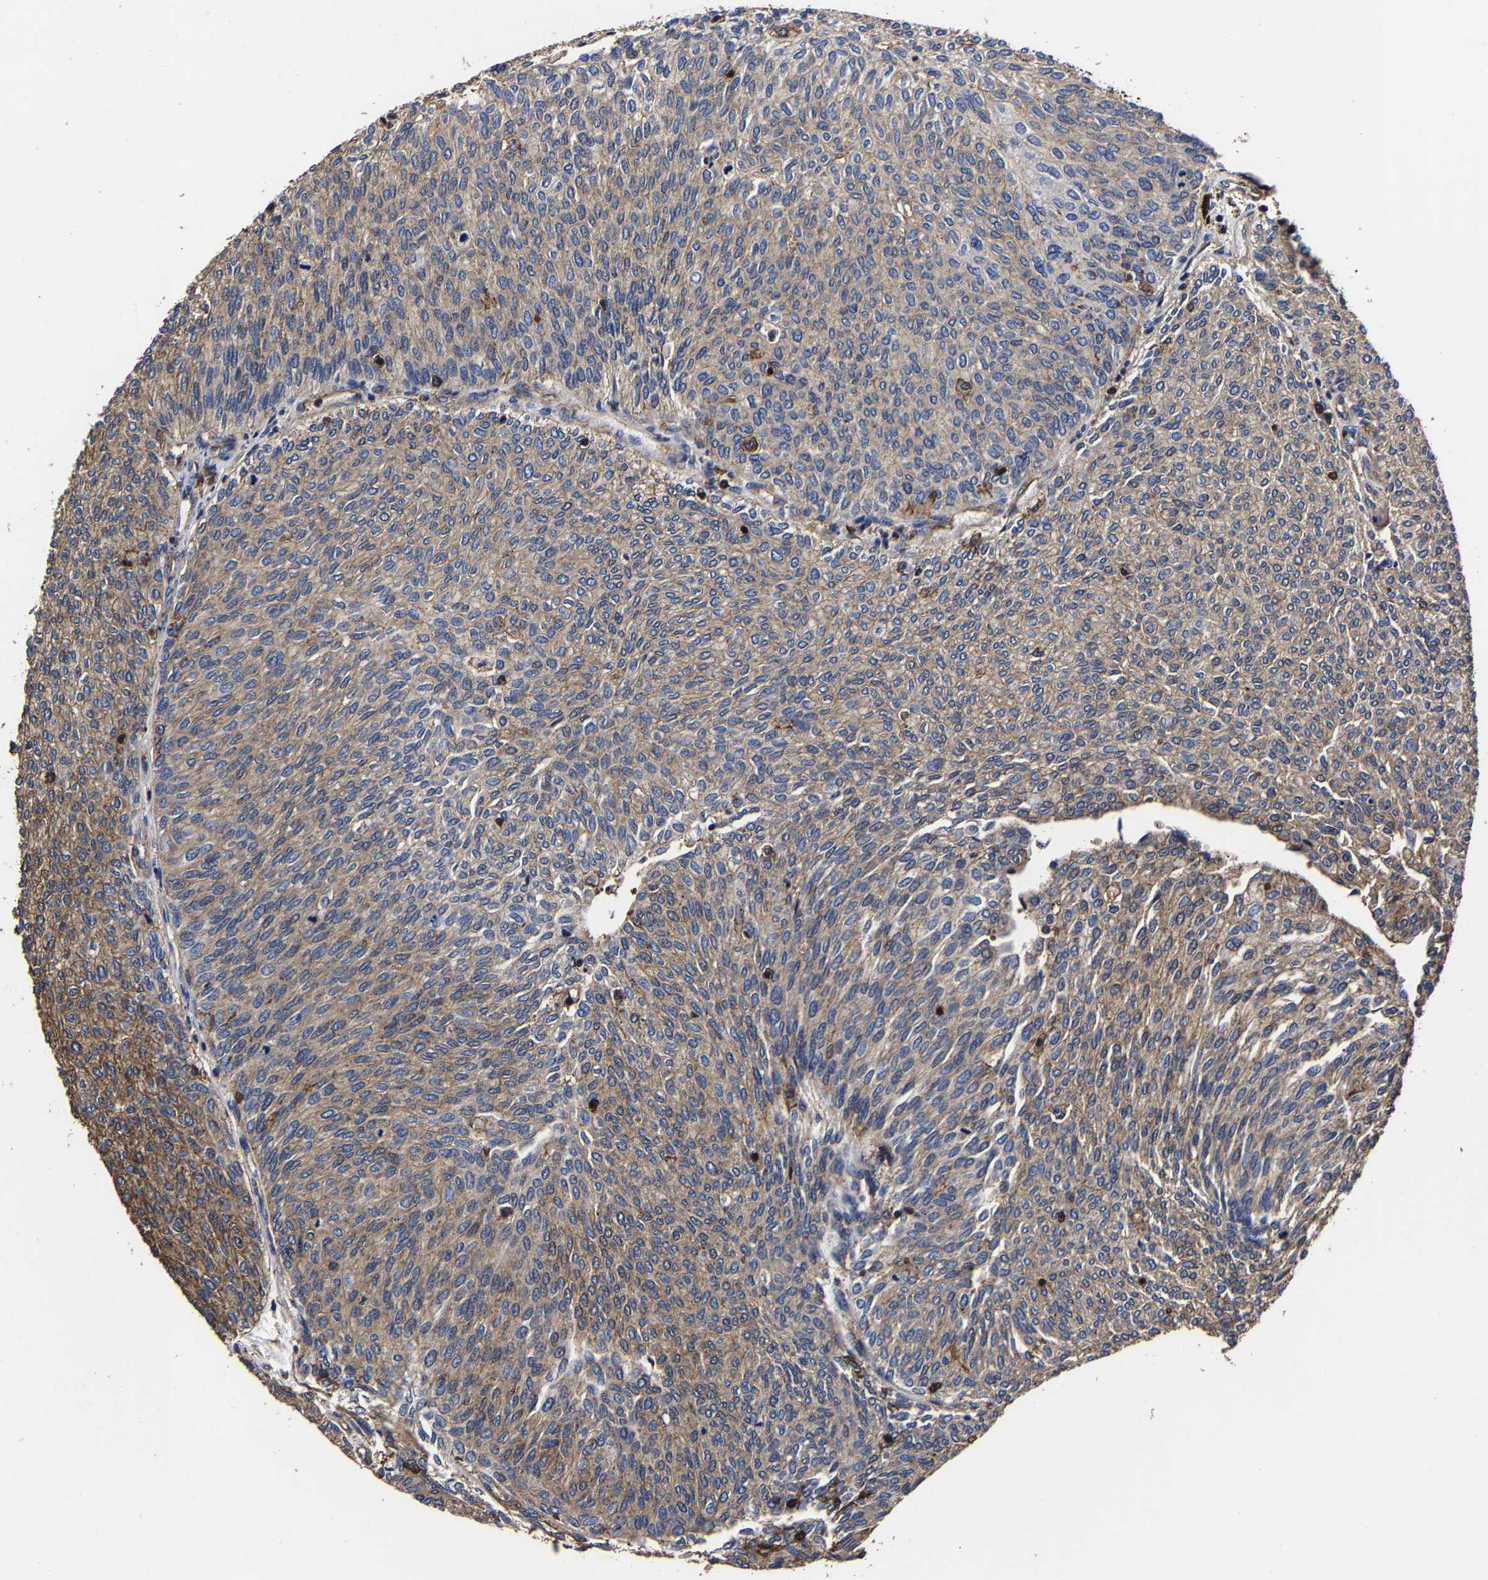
{"staining": {"intensity": "moderate", "quantity": ">75%", "location": "cytoplasmic/membranous"}, "tissue": "urothelial cancer", "cell_type": "Tumor cells", "image_type": "cancer", "snomed": [{"axis": "morphology", "description": "Urothelial carcinoma, Low grade"}, {"axis": "topography", "description": "Urinary bladder"}], "caption": "Moderate cytoplasmic/membranous staining is appreciated in about >75% of tumor cells in urothelial cancer.", "gene": "SSH3", "patient": {"sex": "female", "age": 79}}